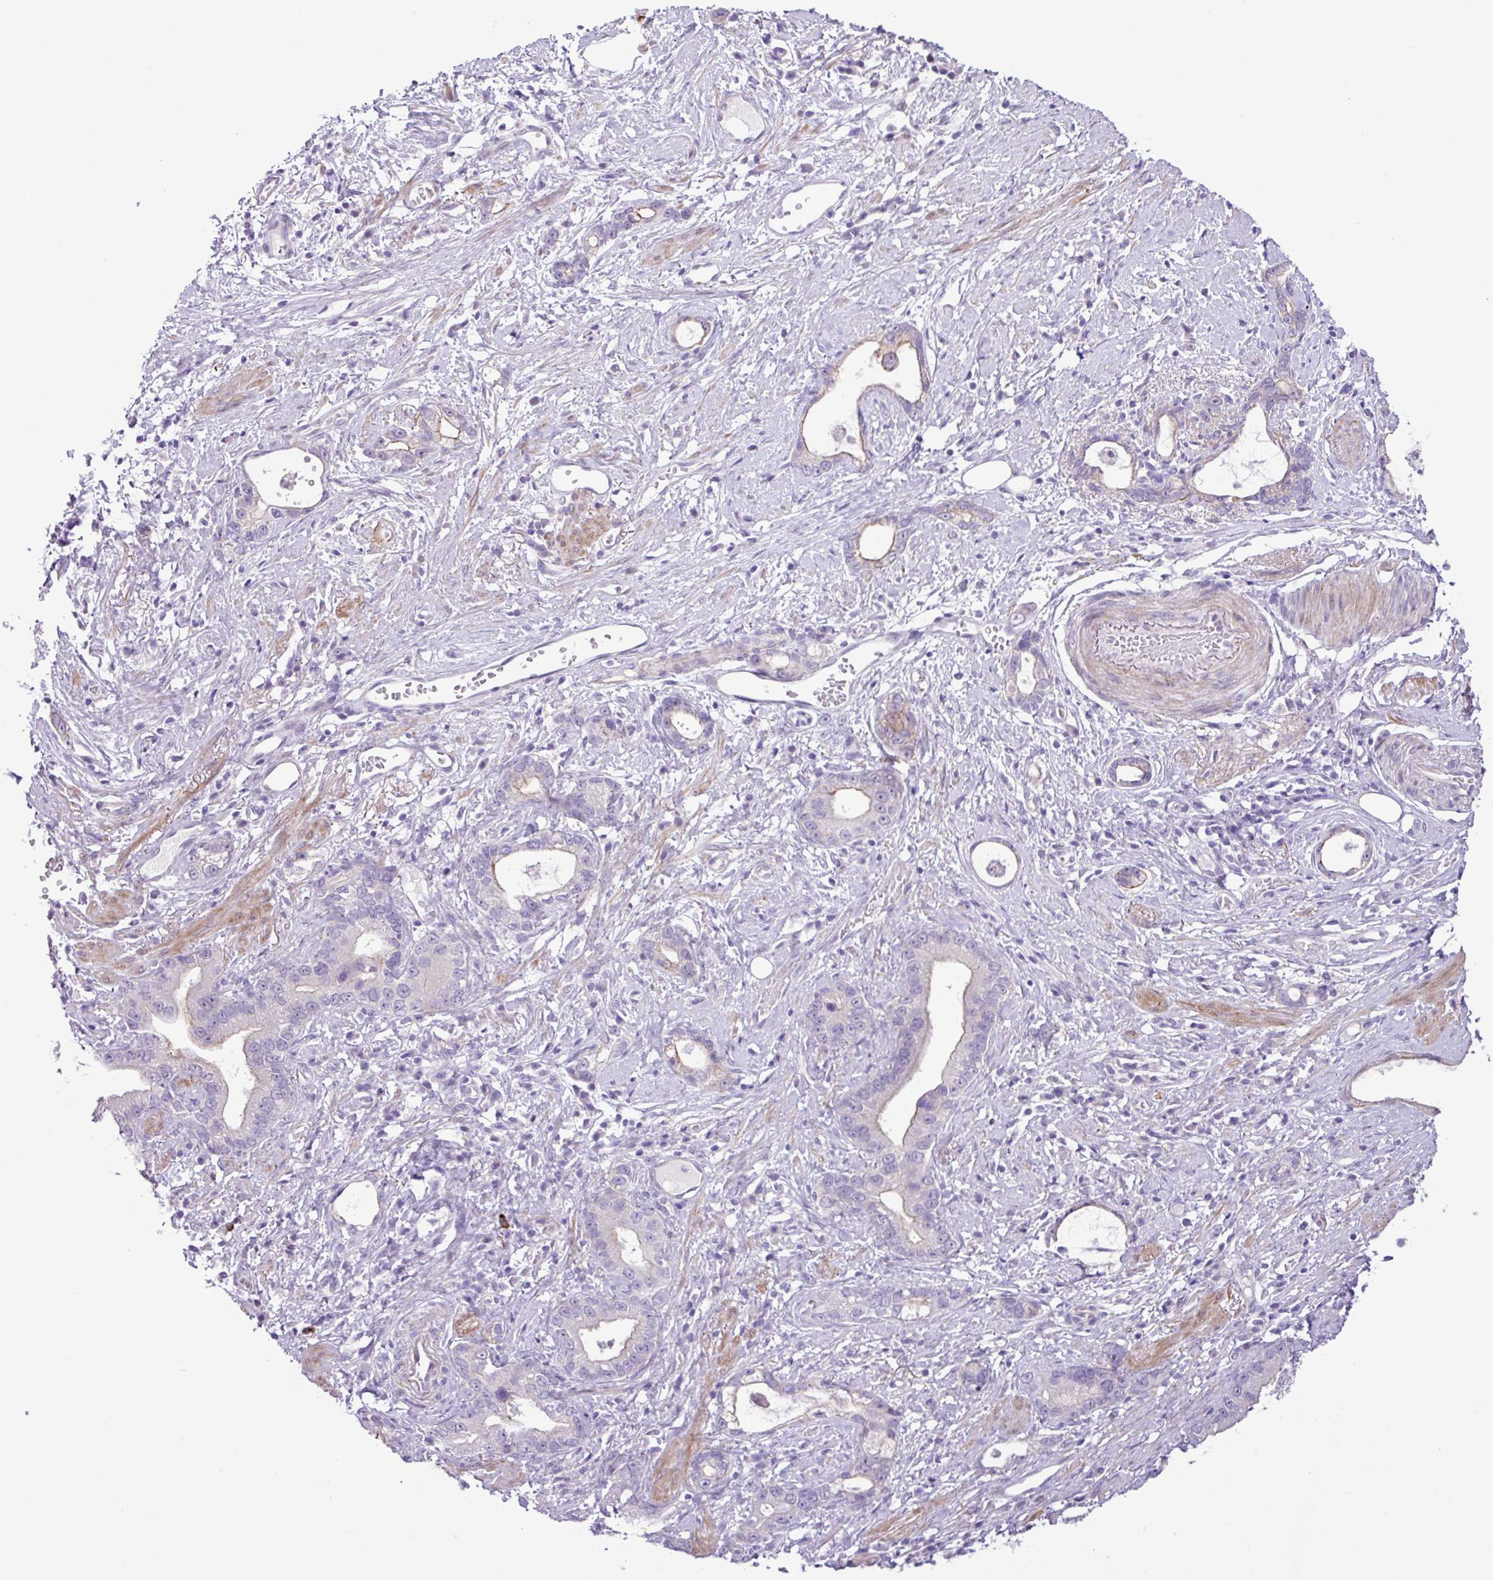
{"staining": {"intensity": "moderate", "quantity": "<25%", "location": "cytoplasmic/membranous"}, "tissue": "stomach cancer", "cell_type": "Tumor cells", "image_type": "cancer", "snomed": [{"axis": "morphology", "description": "Adenocarcinoma, NOS"}, {"axis": "topography", "description": "Stomach"}], "caption": "Brown immunohistochemical staining in human stomach cancer (adenocarcinoma) reveals moderate cytoplasmic/membranous positivity in about <25% of tumor cells.", "gene": "YLPM1", "patient": {"sex": "male", "age": 55}}